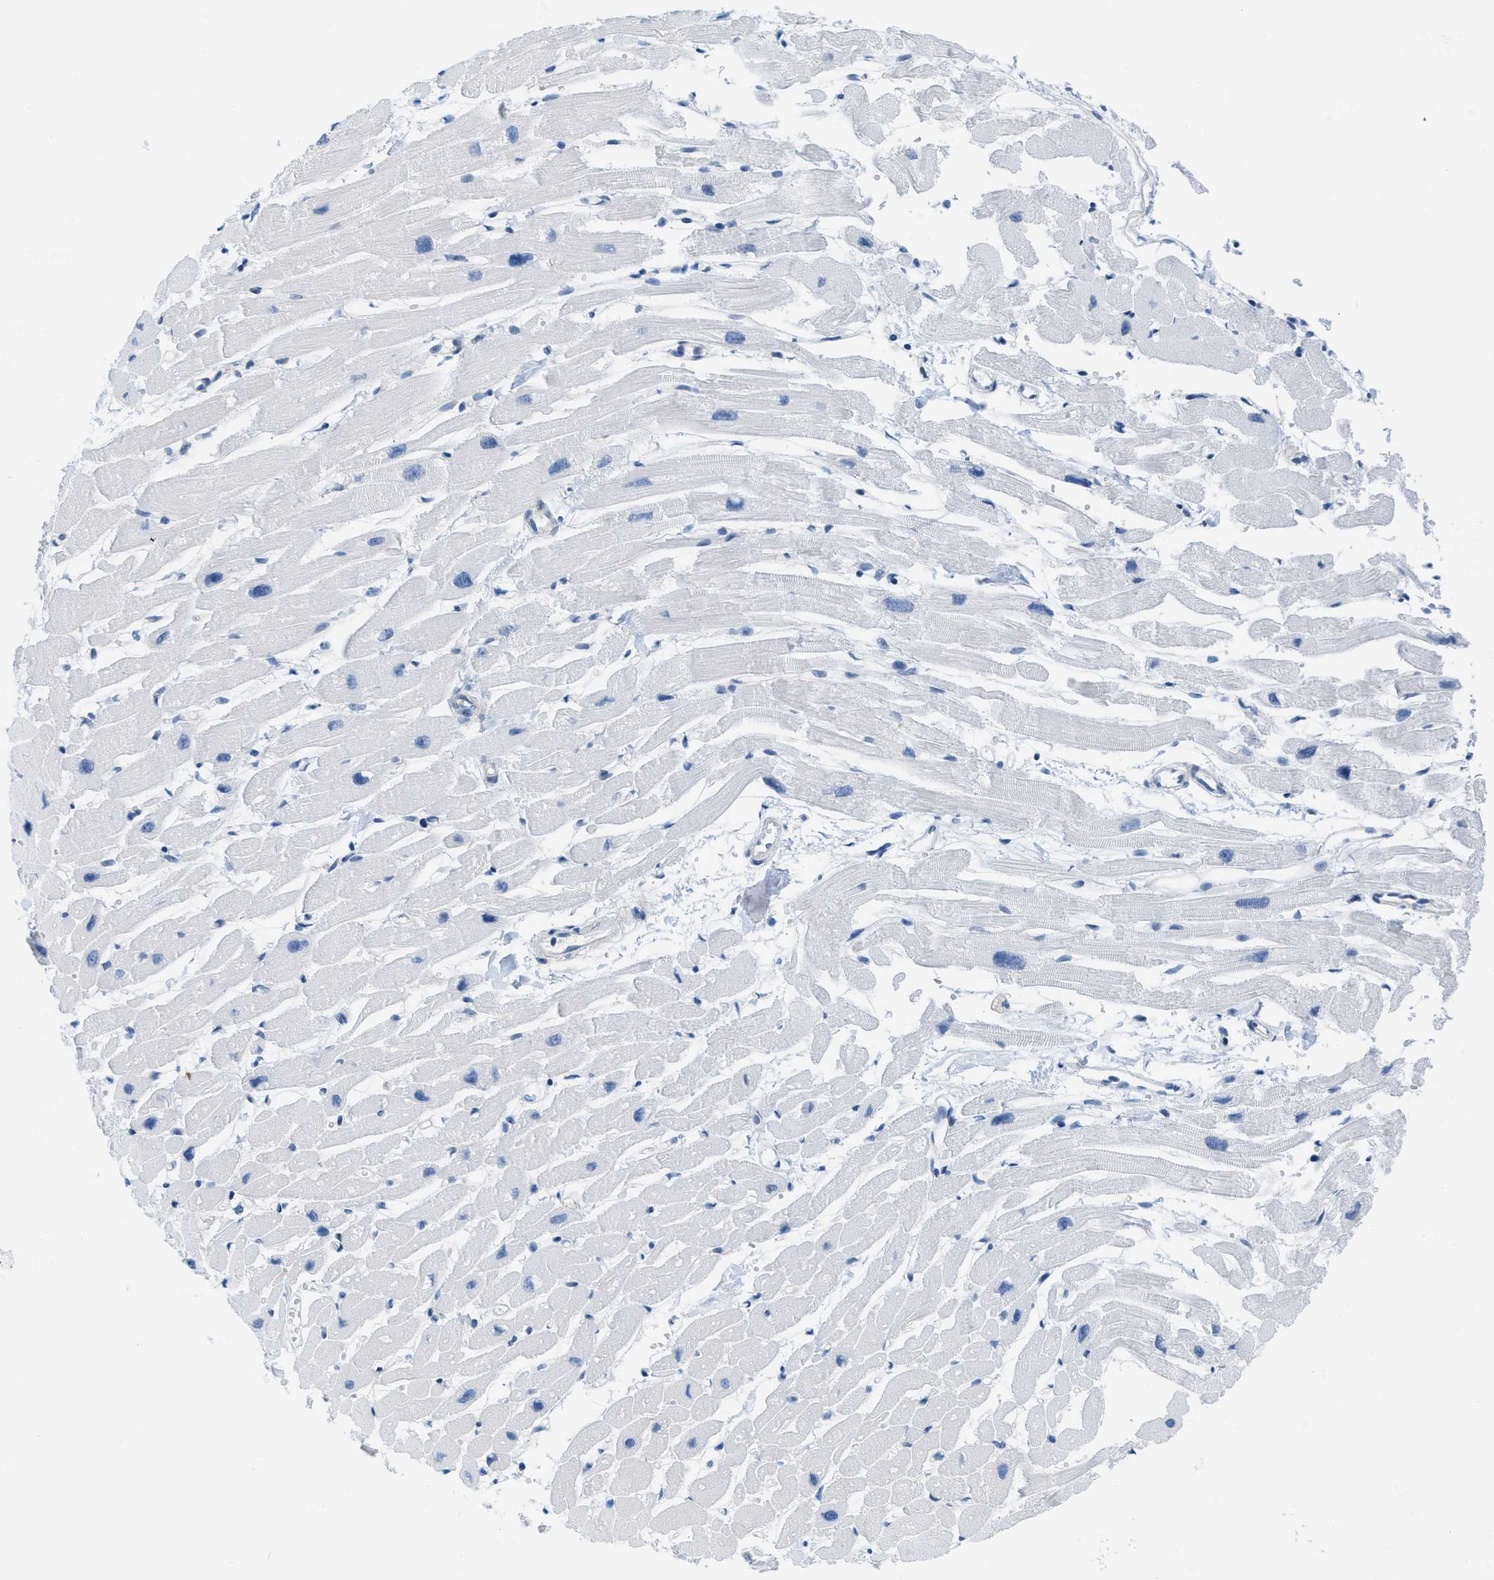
{"staining": {"intensity": "negative", "quantity": "none", "location": "none"}, "tissue": "heart muscle", "cell_type": "Cardiomyocytes", "image_type": "normal", "snomed": [{"axis": "morphology", "description": "Normal tissue, NOS"}, {"axis": "topography", "description": "Heart"}], "caption": "A high-resolution micrograph shows immunohistochemistry staining of normal heart muscle, which shows no significant staining in cardiomyocytes.", "gene": "ASGR1", "patient": {"sex": "female", "age": 54}}